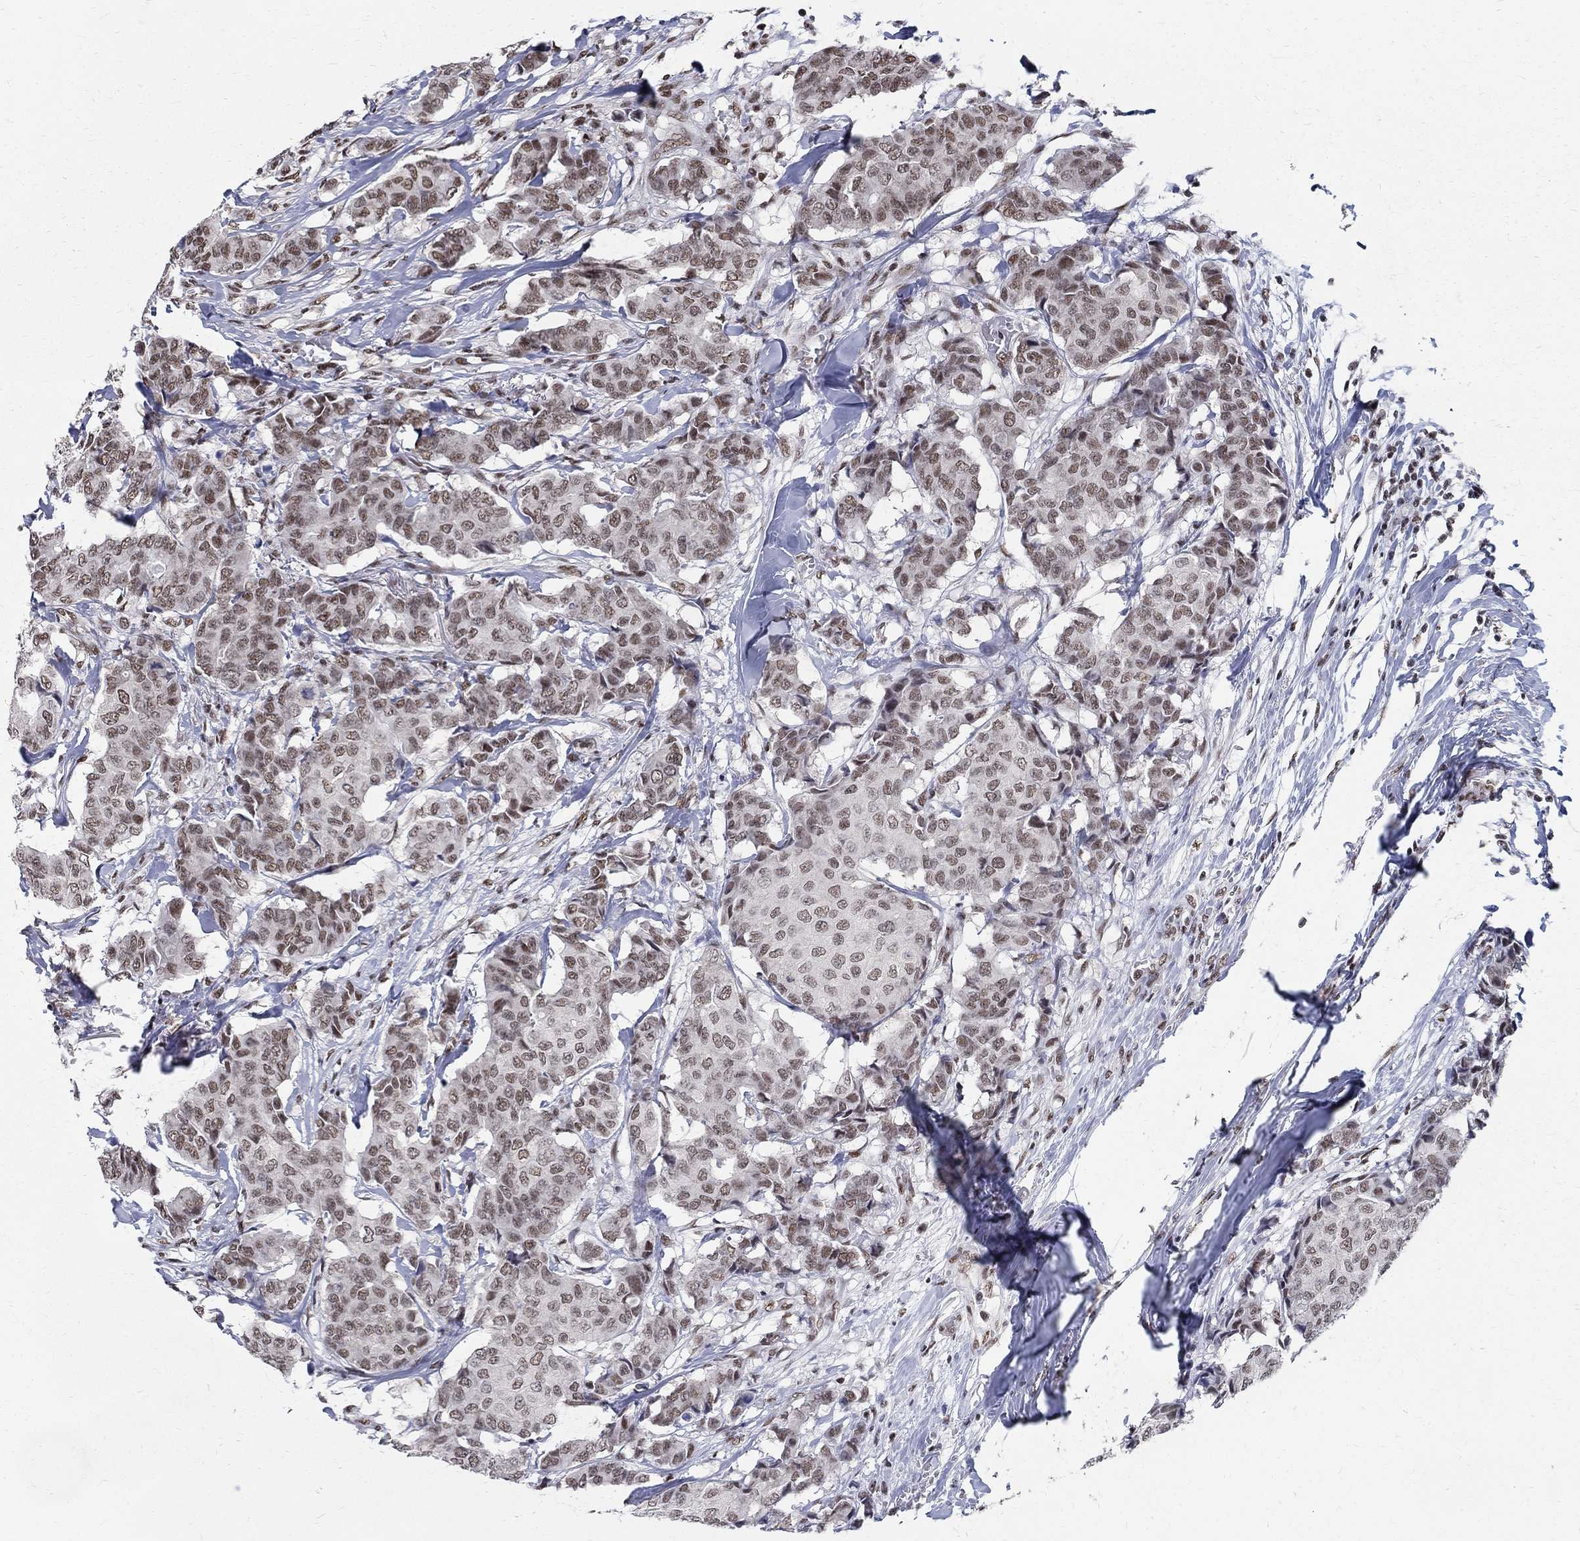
{"staining": {"intensity": "moderate", "quantity": "25%-75%", "location": "nuclear"}, "tissue": "breast cancer", "cell_type": "Tumor cells", "image_type": "cancer", "snomed": [{"axis": "morphology", "description": "Duct carcinoma"}, {"axis": "topography", "description": "Breast"}], "caption": "A high-resolution histopathology image shows IHC staining of breast cancer (infiltrating ductal carcinoma), which reveals moderate nuclear expression in about 25%-75% of tumor cells. The protein of interest is shown in brown color, while the nuclei are stained blue.", "gene": "FBXO16", "patient": {"sex": "female", "age": 75}}